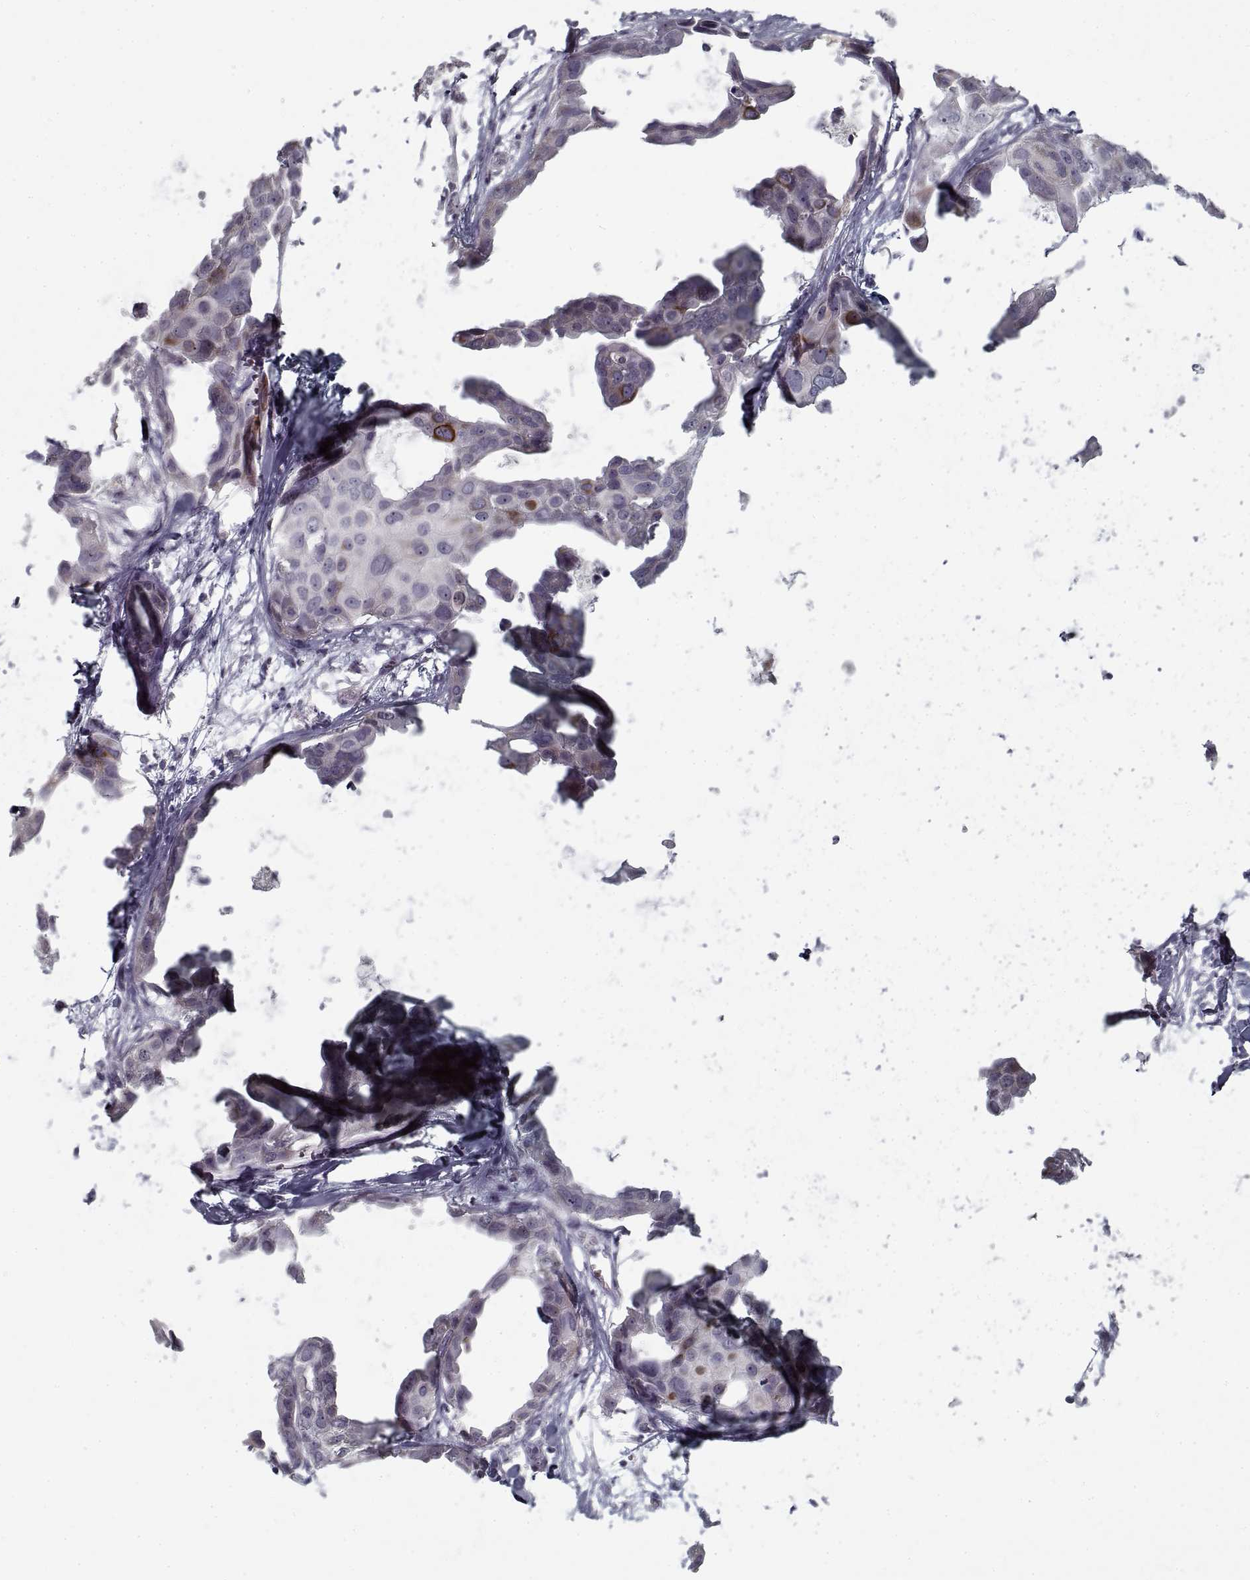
{"staining": {"intensity": "negative", "quantity": "none", "location": "none"}, "tissue": "breast cancer", "cell_type": "Tumor cells", "image_type": "cancer", "snomed": [{"axis": "morphology", "description": "Duct carcinoma"}, {"axis": "topography", "description": "Breast"}], "caption": "Tumor cells are negative for protein expression in human breast intraductal carcinoma. The staining was performed using DAB to visualize the protein expression in brown, while the nuclei were stained in blue with hematoxylin (Magnification: 20x).", "gene": "GAD2", "patient": {"sex": "female", "age": 38}}